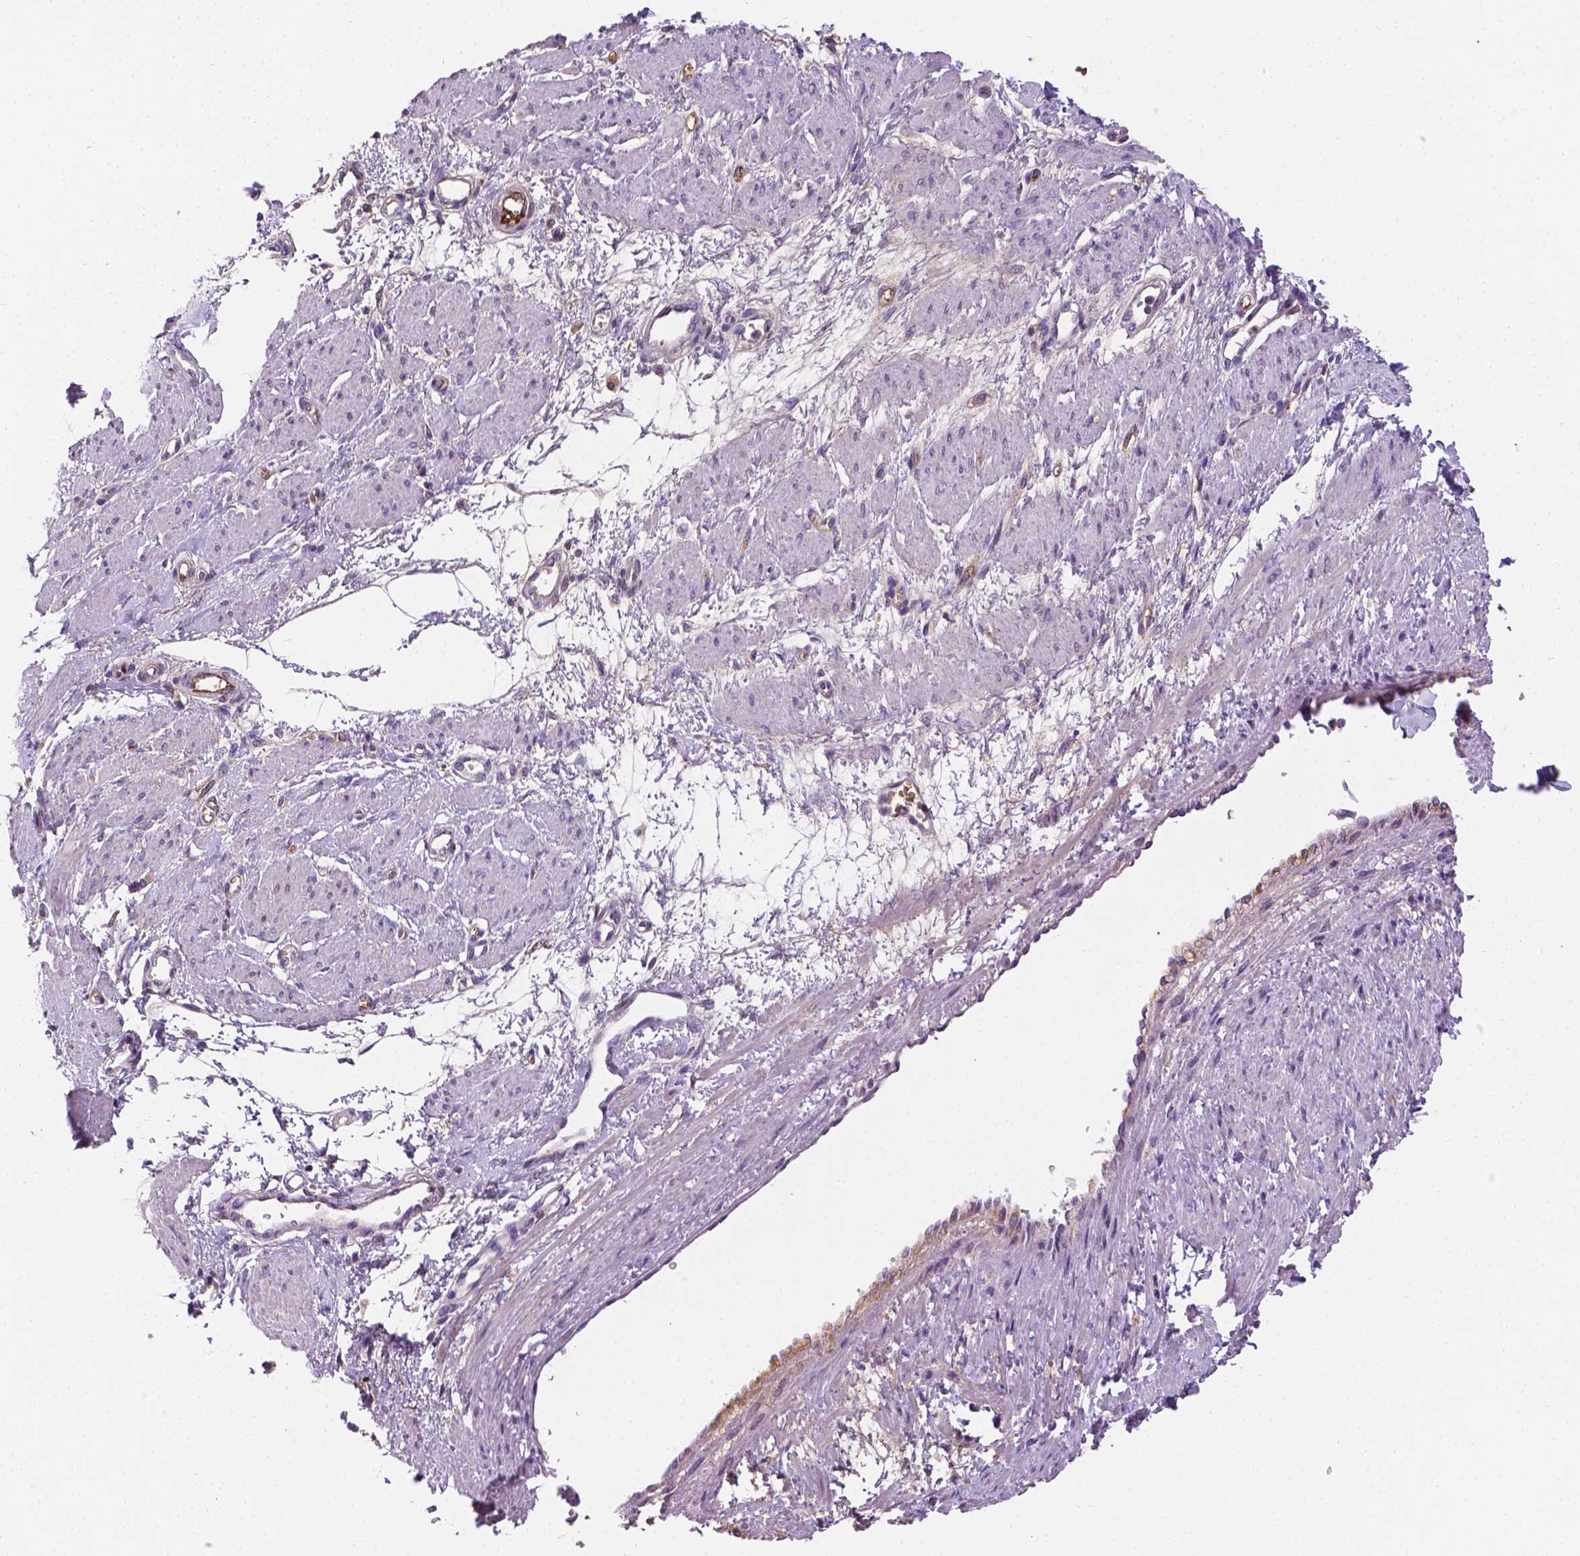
{"staining": {"intensity": "negative", "quantity": "none", "location": "none"}, "tissue": "smooth muscle", "cell_type": "Smooth muscle cells", "image_type": "normal", "snomed": [{"axis": "morphology", "description": "Normal tissue, NOS"}, {"axis": "topography", "description": "Smooth muscle"}, {"axis": "topography", "description": "Uterus"}], "caption": "Unremarkable smooth muscle was stained to show a protein in brown. There is no significant expression in smooth muscle cells. (Brightfield microscopy of DAB (3,3'-diaminobenzidine) immunohistochemistry at high magnification).", "gene": "APOE", "patient": {"sex": "female", "age": 39}}